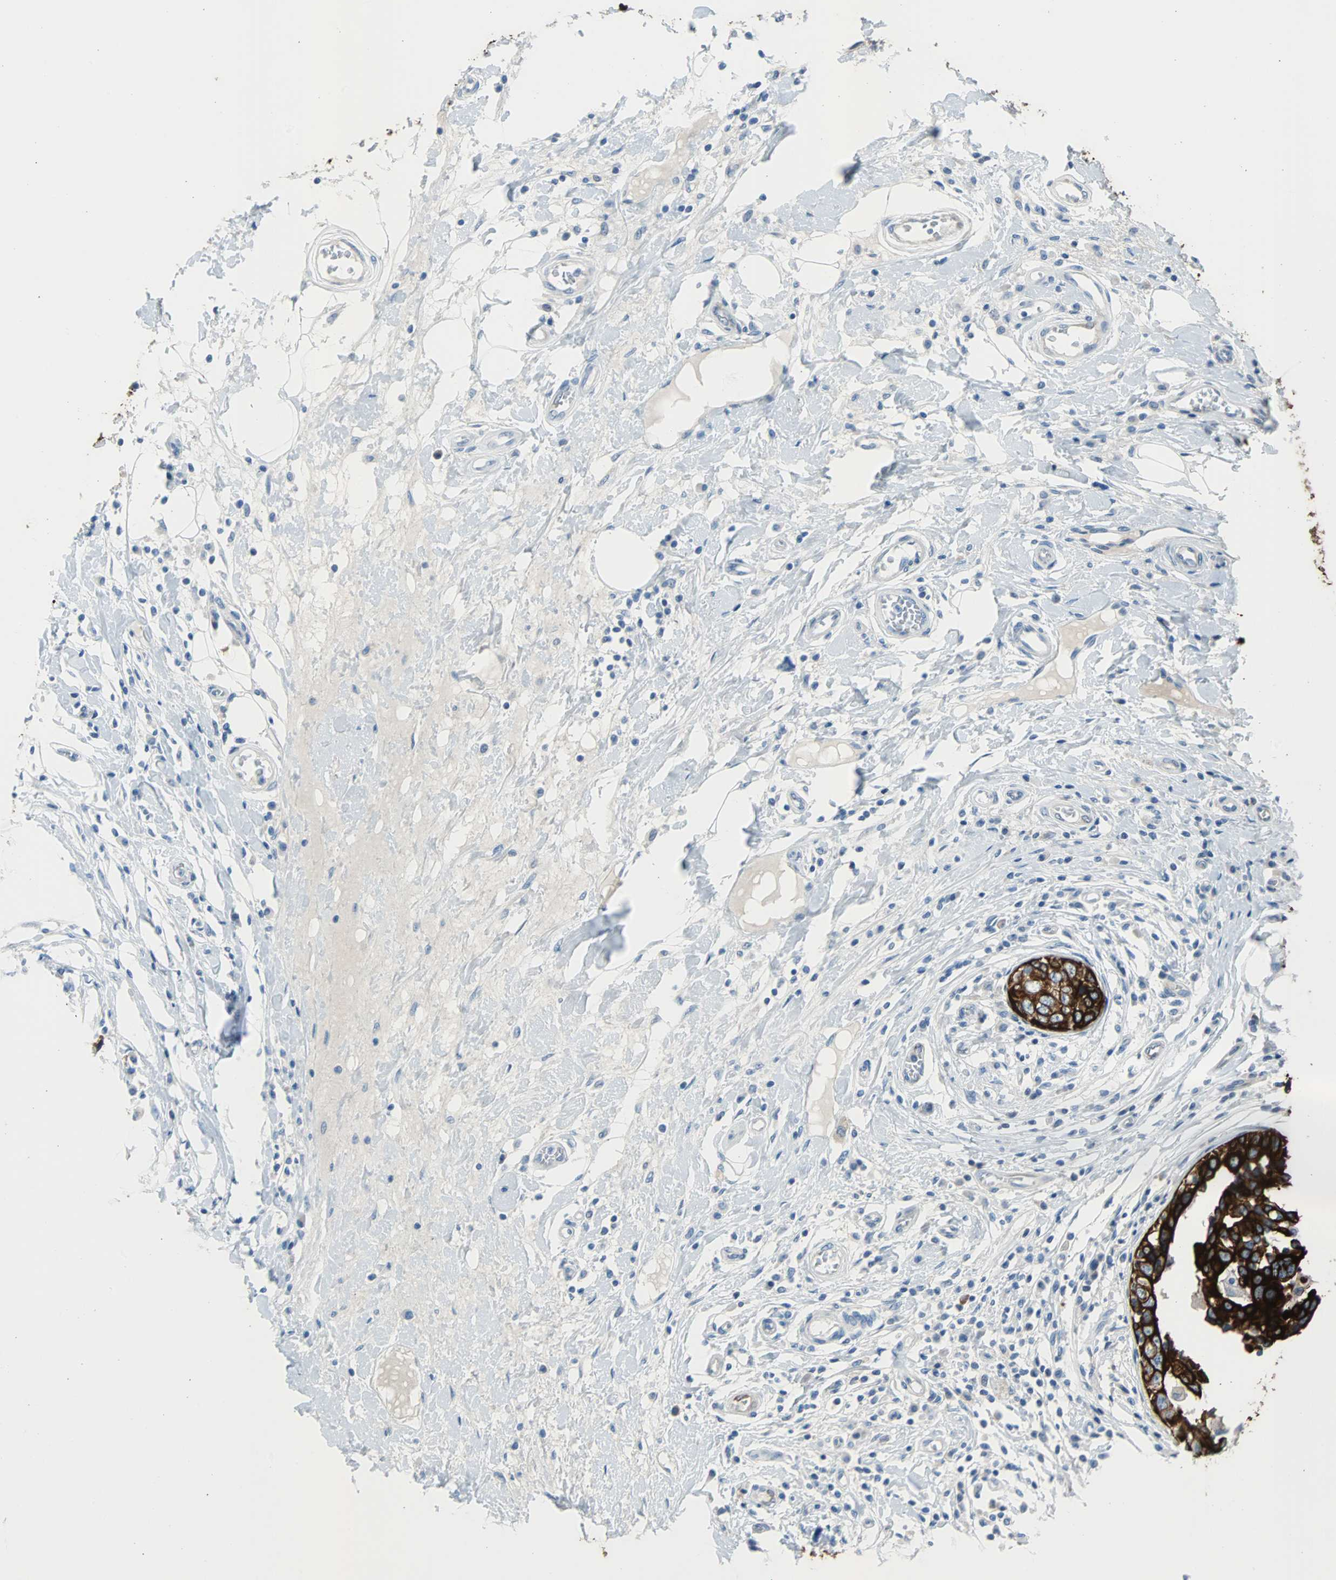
{"staining": {"intensity": "strong", "quantity": ">75%", "location": "cytoplasmic/membranous"}, "tissue": "breast cancer", "cell_type": "Tumor cells", "image_type": "cancer", "snomed": [{"axis": "morphology", "description": "Duct carcinoma"}, {"axis": "topography", "description": "Breast"}], "caption": "Human breast invasive ductal carcinoma stained for a protein (brown) displays strong cytoplasmic/membranous positive staining in approximately >75% of tumor cells.", "gene": "KRT7", "patient": {"sex": "female", "age": 27}}